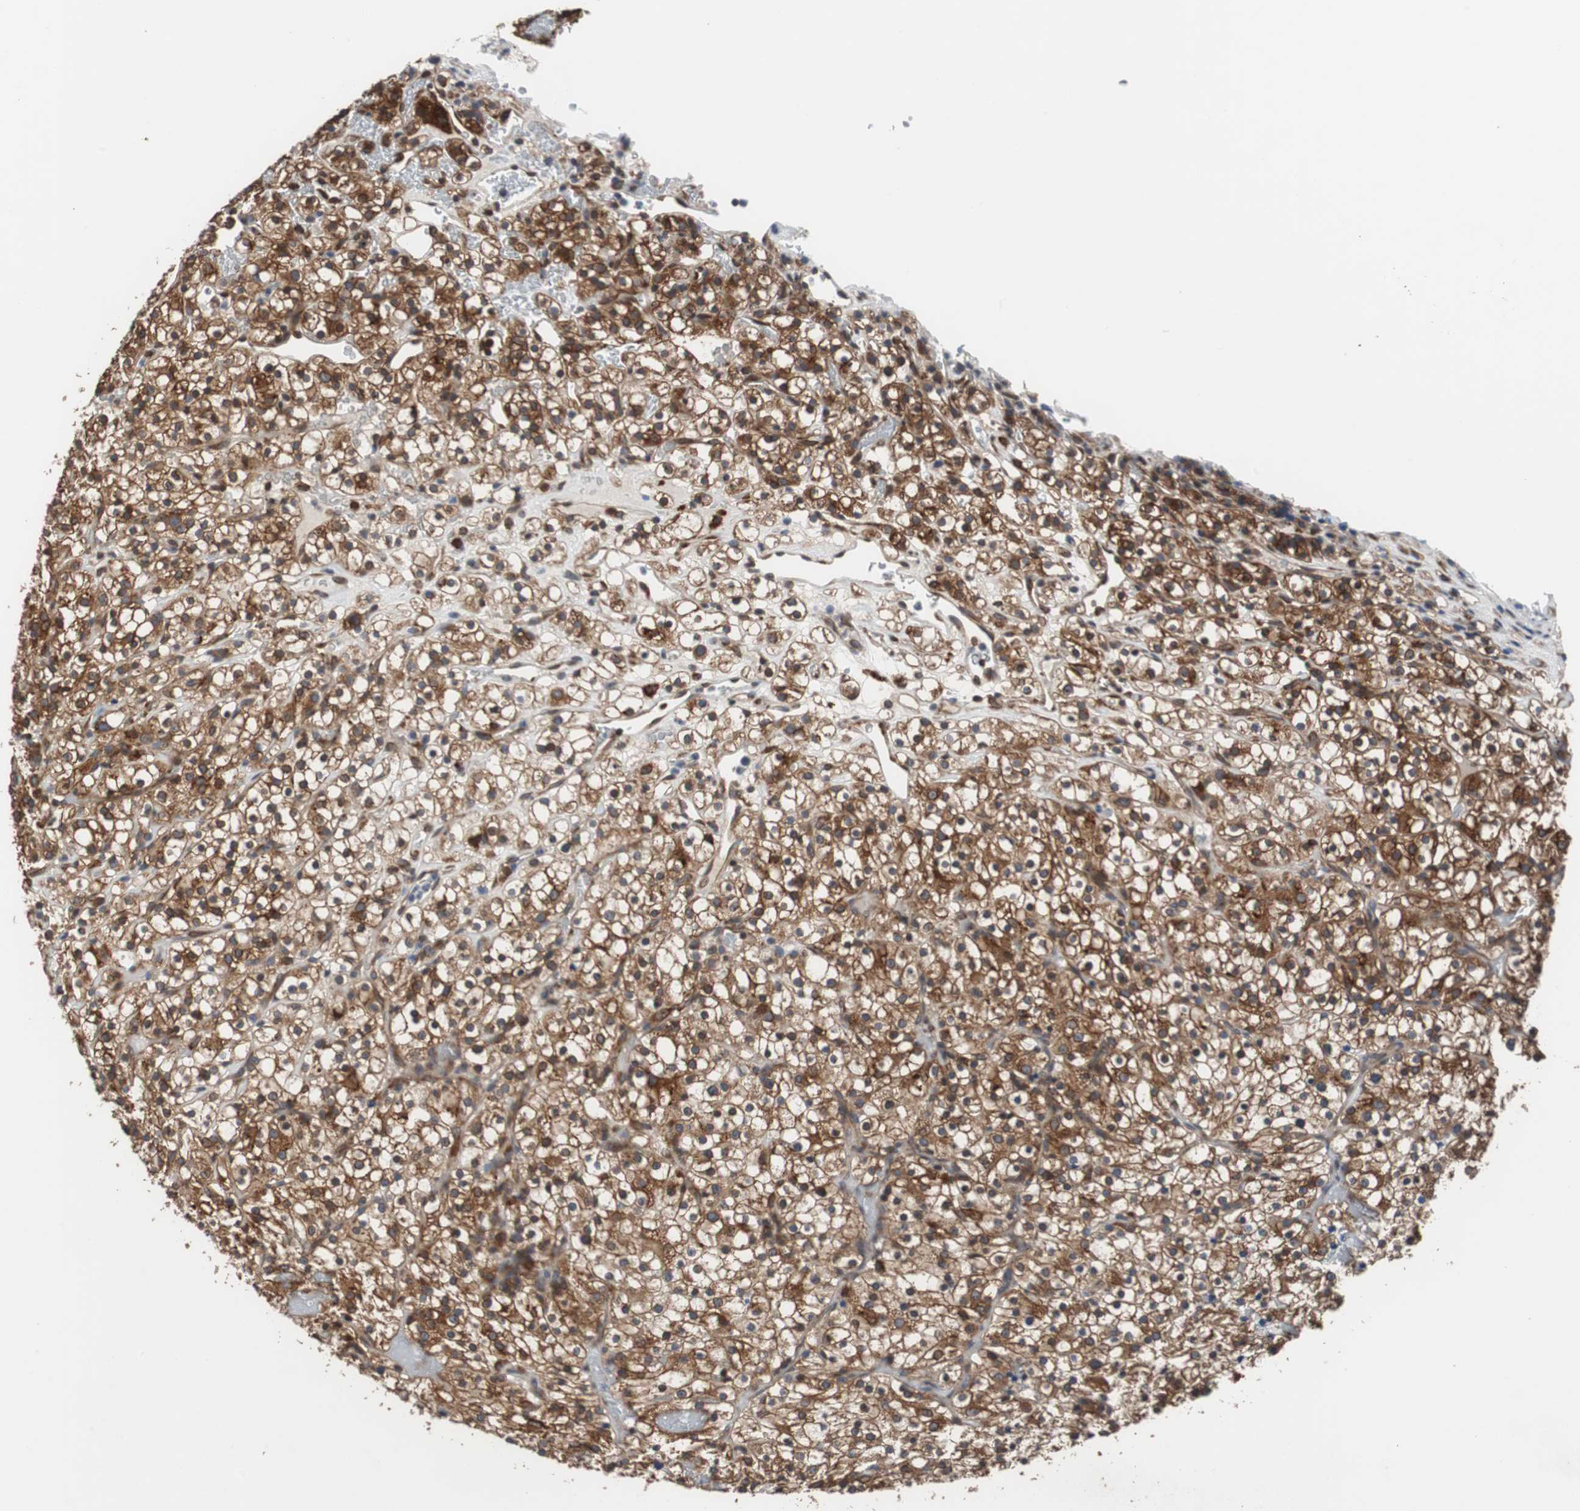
{"staining": {"intensity": "strong", "quantity": ">75%", "location": "cytoplasmic/membranous,nuclear"}, "tissue": "renal cancer", "cell_type": "Tumor cells", "image_type": "cancer", "snomed": [{"axis": "morphology", "description": "Normal tissue, NOS"}, {"axis": "morphology", "description": "Adenocarcinoma, NOS"}, {"axis": "topography", "description": "Kidney"}], "caption": "Strong cytoplasmic/membranous and nuclear protein expression is appreciated in approximately >75% of tumor cells in renal cancer (adenocarcinoma). Nuclei are stained in blue.", "gene": "USP10", "patient": {"sex": "female", "age": 72}}